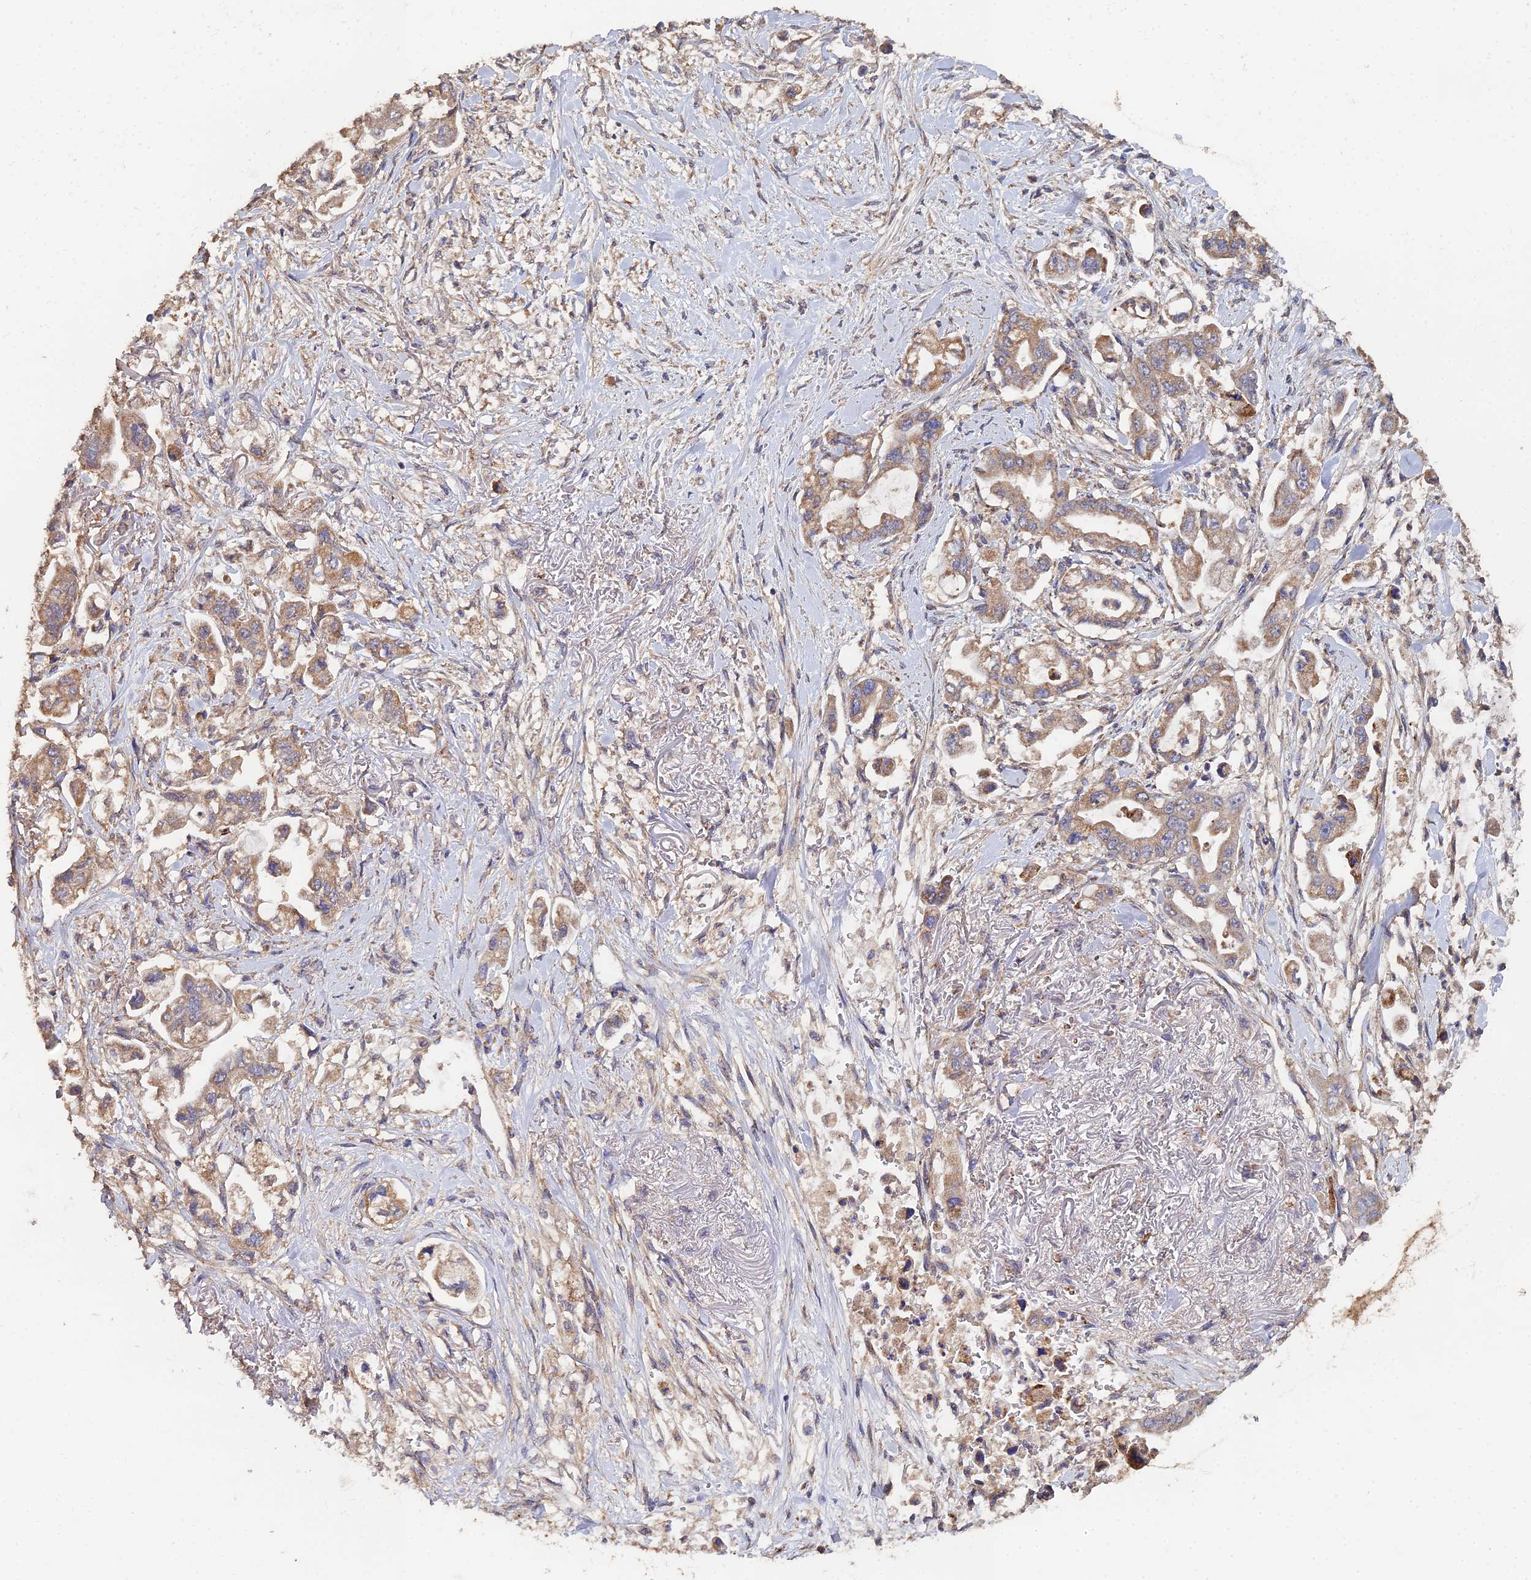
{"staining": {"intensity": "moderate", "quantity": ">75%", "location": "cytoplasmic/membranous"}, "tissue": "stomach cancer", "cell_type": "Tumor cells", "image_type": "cancer", "snomed": [{"axis": "morphology", "description": "Adenocarcinoma, NOS"}, {"axis": "topography", "description": "Stomach"}], "caption": "A micrograph showing moderate cytoplasmic/membranous expression in about >75% of tumor cells in stomach adenocarcinoma, as visualized by brown immunohistochemical staining.", "gene": "SPANXN4", "patient": {"sex": "male", "age": 62}}